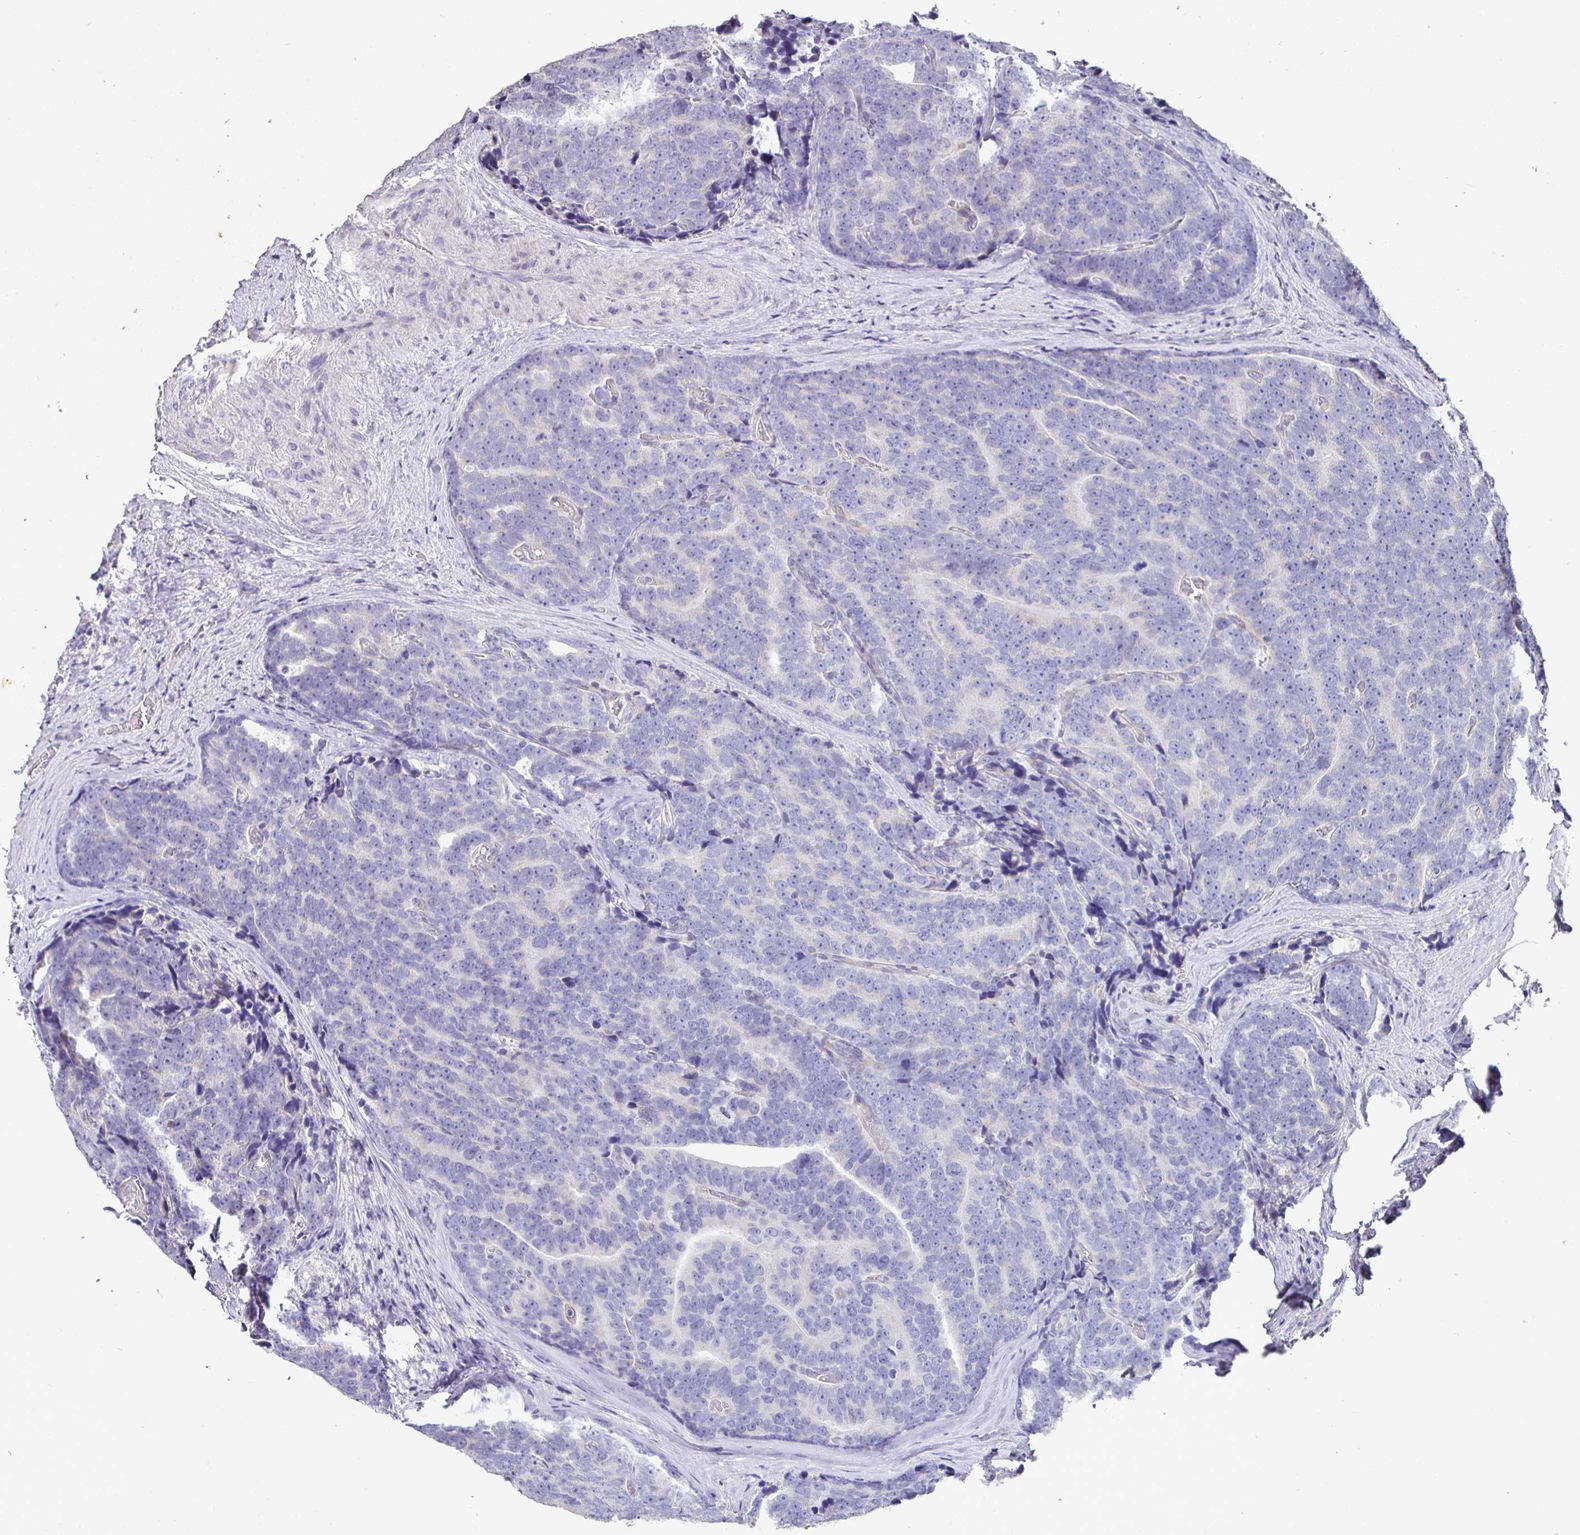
{"staining": {"intensity": "negative", "quantity": "none", "location": "none"}, "tissue": "prostate cancer", "cell_type": "Tumor cells", "image_type": "cancer", "snomed": [{"axis": "morphology", "description": "Adenocarcinoma, Low grade"}, {"axis": "topography", "description": "Prostate"}], "caption": "Immunohistochemistry micrograph of neoplastic tissue: human prostate cancer stained with DAB displays no significant protein positivity in tumor cells.", "gene": "SHISA4", "patient": {"sex": "male", "age": 62}}